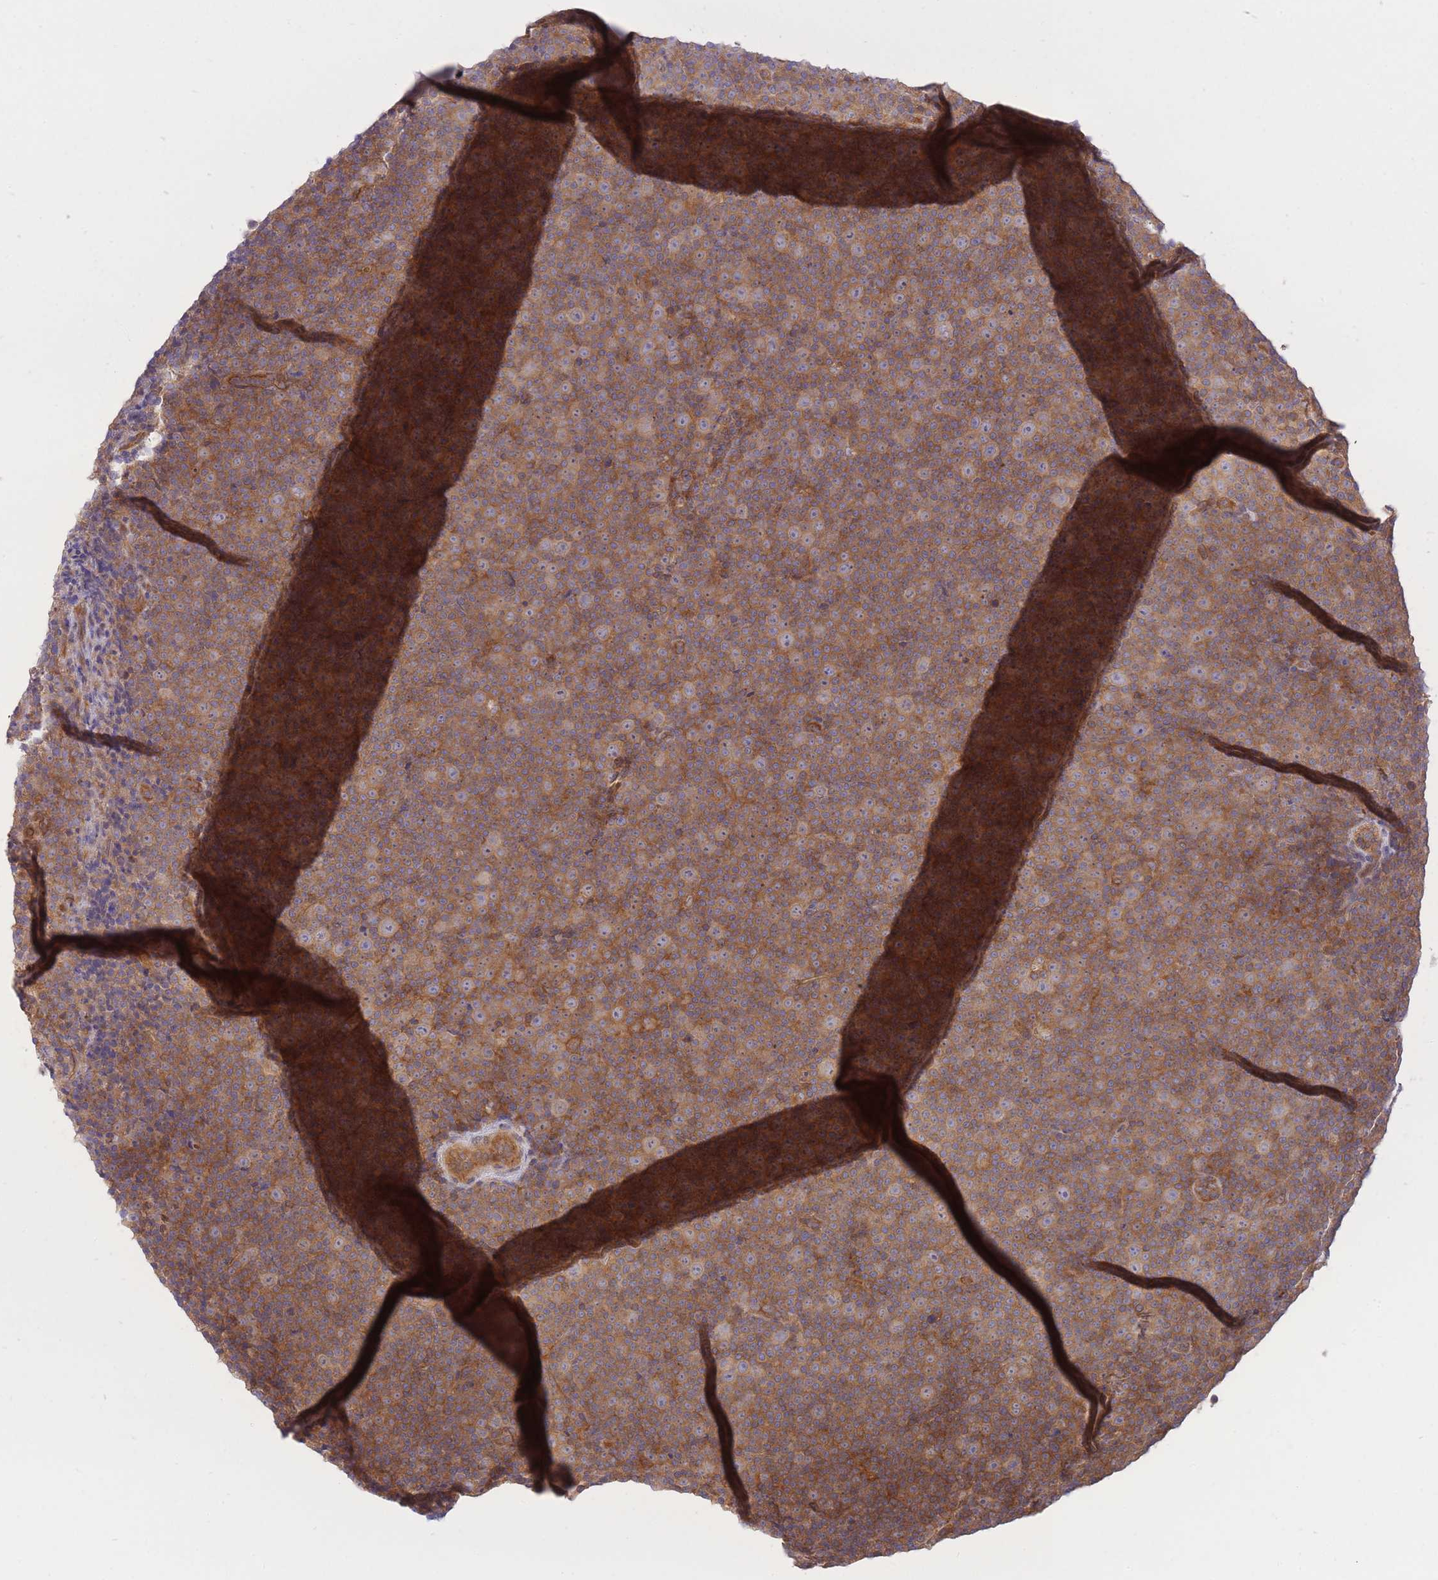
{"staining": {"intensity": "moderate", "quantity": ">75%", "location": "cytoplasmic/membranous"}, "tissue": "lymphoma", "cell_type": "Tumor cells", "image_type": "cancer", "snomed": [{"axis": "morphology", "description": "Malignant lymphoma, non-Hodgkin's type, Low grade"}, {"axis": "topography", "description": "Lymph node"}], "caption": "Malignant lymphoma, non-Hodgkin's type (low-grade) stained with DAB IHC demonstrates medium levels of moderate cytoplasmic/membranous expression in about >75% of tumor cells. The staining was performed using DAB, with brown indicating positive protein expression. Nuclei are stained blue with hematoxylin.", "gene": "PREP", "patient": {"sex": "female", "age": 67}}